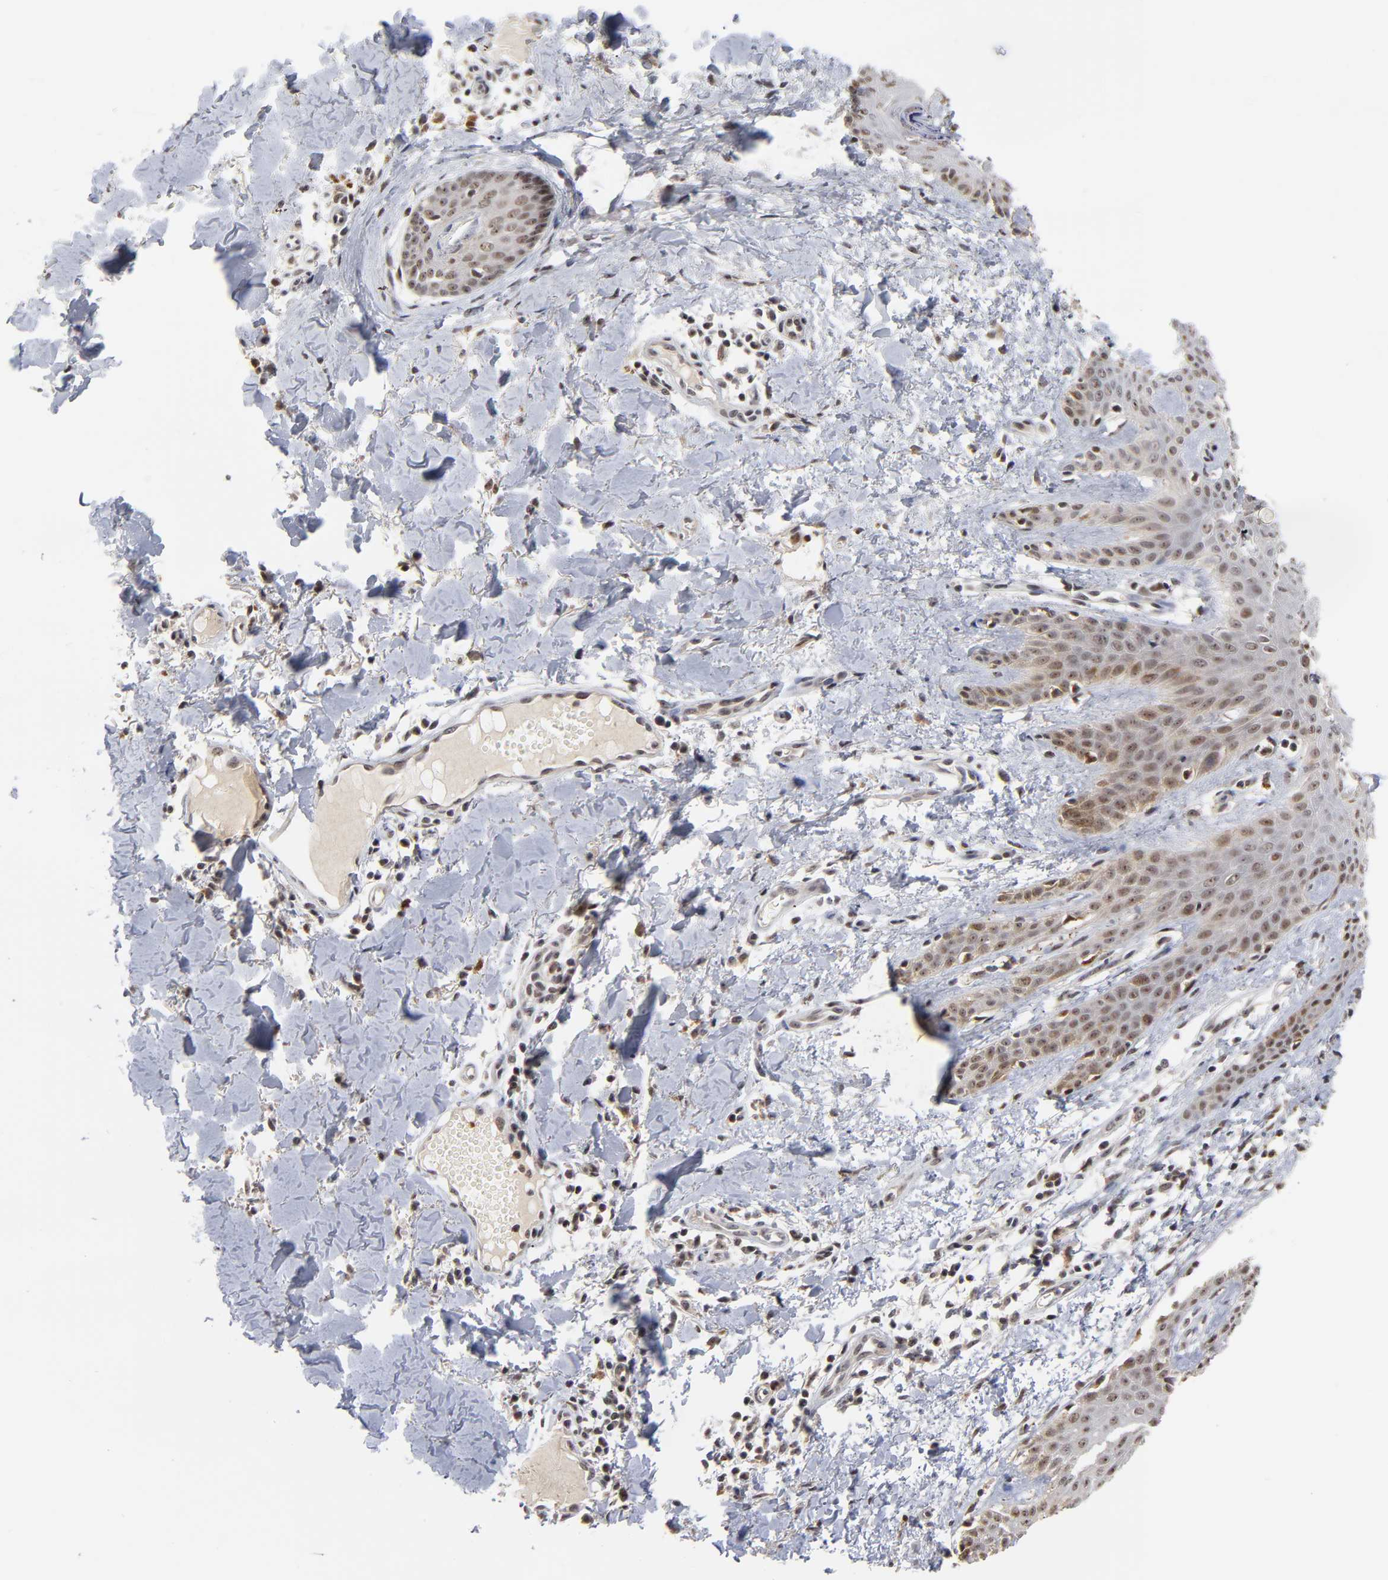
{"staining": {"intensity": "weak", "quantity": ">75%", "location": "nuclear"}, "tissue": "skin cancer", "cell_type": "Tumor cells", "image_type": "cancer", "snomed": [{"axis": "morphology", "description": "Basal cell carcinoma"}, {"axis": "topography", "description": "Skin"}], "caption": "Tumor cells reveal weak nuclear positivity in approximately >75% of cells in skin cancer.", "gene": "ZNF419", "patient": {"sex": "male", "age": 67}}